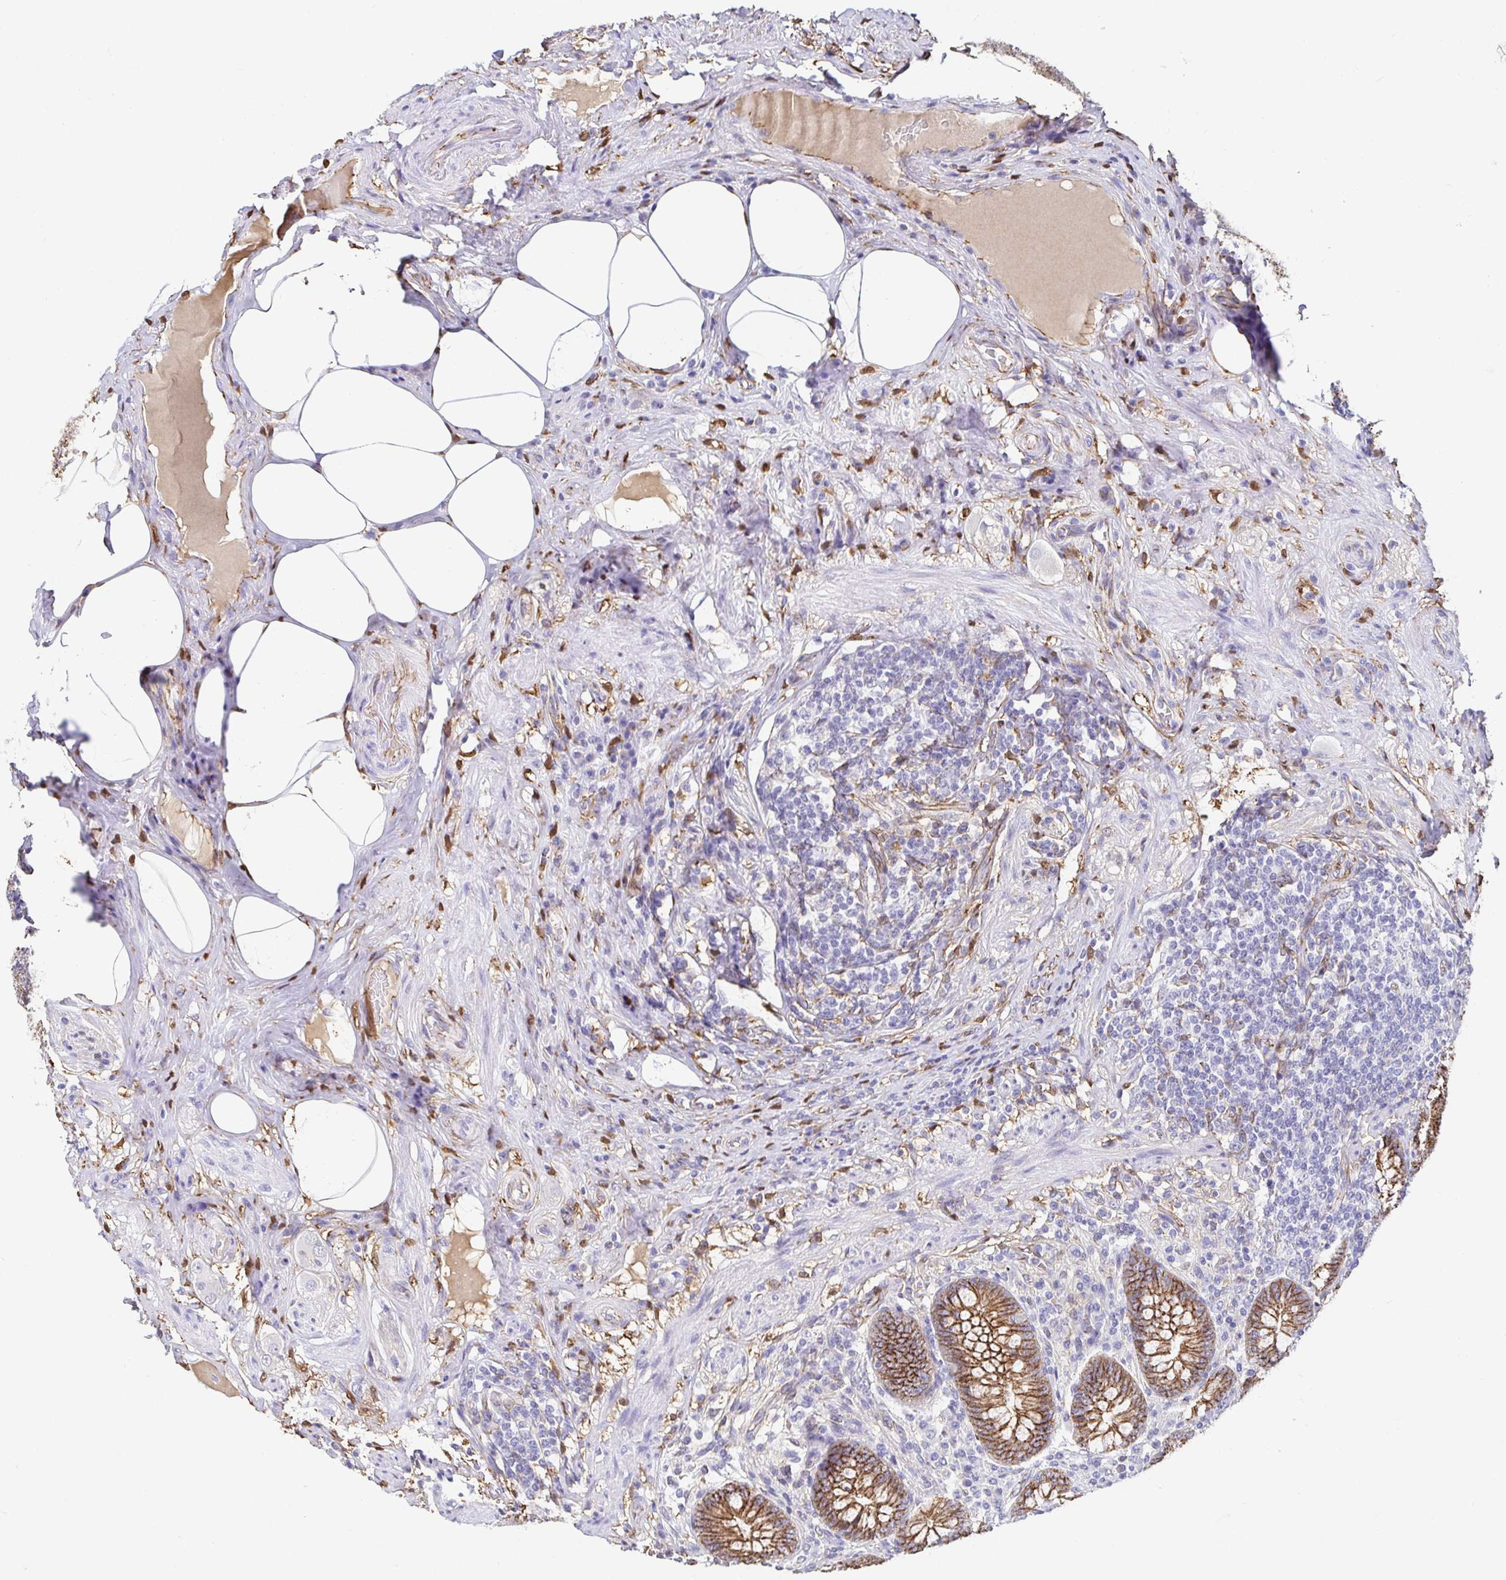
{"staining": {"intensity": "strong", "quantity": ">75%", "location": "cytoplasmic/membranous"}, "tissue": "appendix", "cell_type": "Glandular cells", "image_type": "normal", "snomed": [{"axis": "morphology", "description": "Normal tissue, NOS"}, {"axis": "topography", "description": "Appendix"}], "caption": "Immunohistochemical staining of benign appendix displays strong cytoplasmic/membranous protein expression in approximately >75% of glandular cells.", "gene": "PIWIL3", "patient": {"sex": "male", "age": 71}}